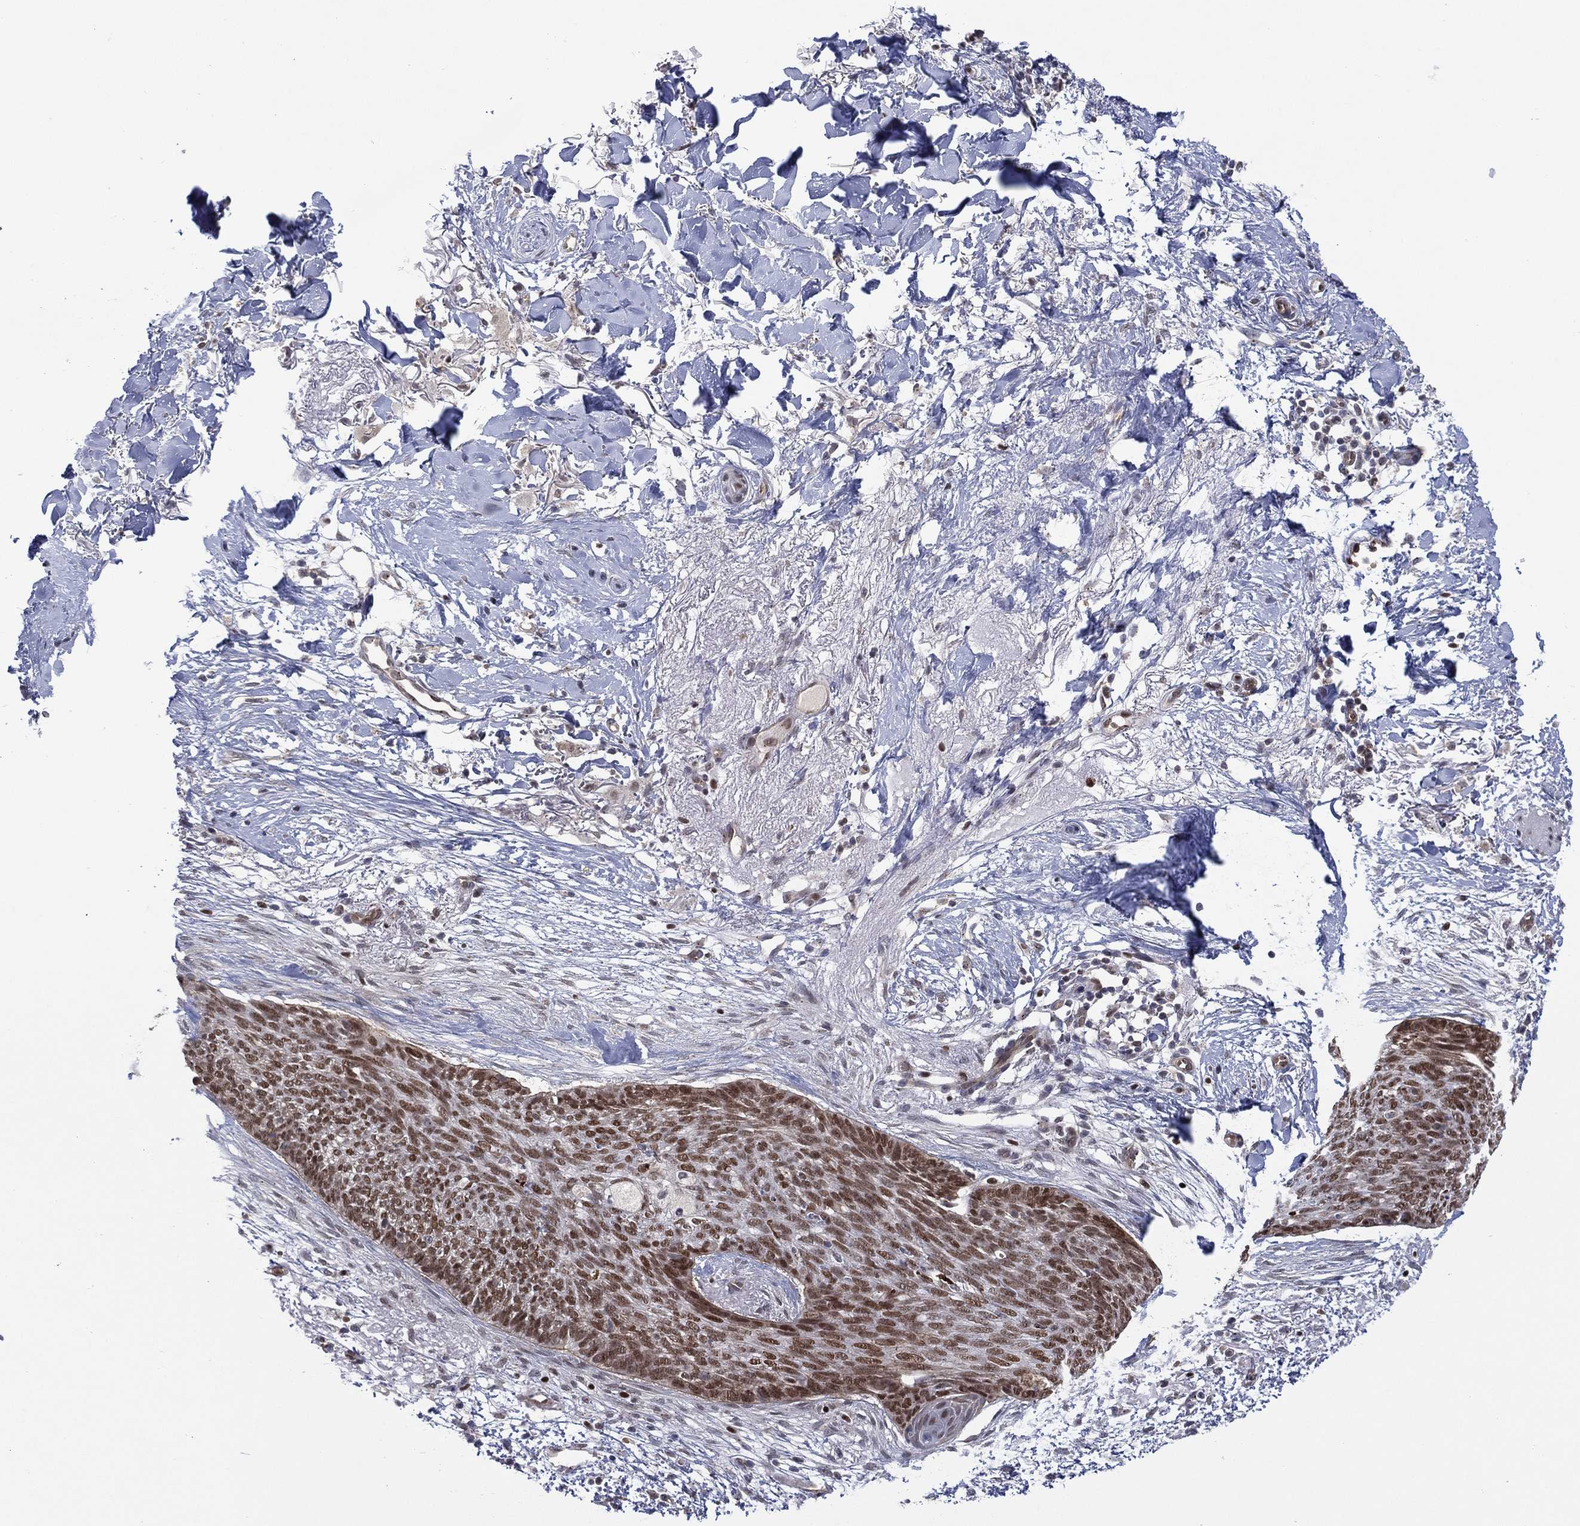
{"staining": {"intensity": "moderate", "quantity": ">75%", "location": "nuclear"}, "tissue": "skin cancer", "cell_type": "Tumor cells", "image_type": "cancer", "snomed": [{"axis": "morphology", "description": "Normal tissue, NOS"}, {"axis": "morphology", "description": "Basal cell carcinoma"}, {"axis": "topography", "description": "Skin"}], "caption": "Tumor cells reveal moderate nuclear staining in about >75% of cells in skin cancer (basal cell carcinoma).", "gene": "GSE1", "patient": {"sex": "male", "age": 84}}